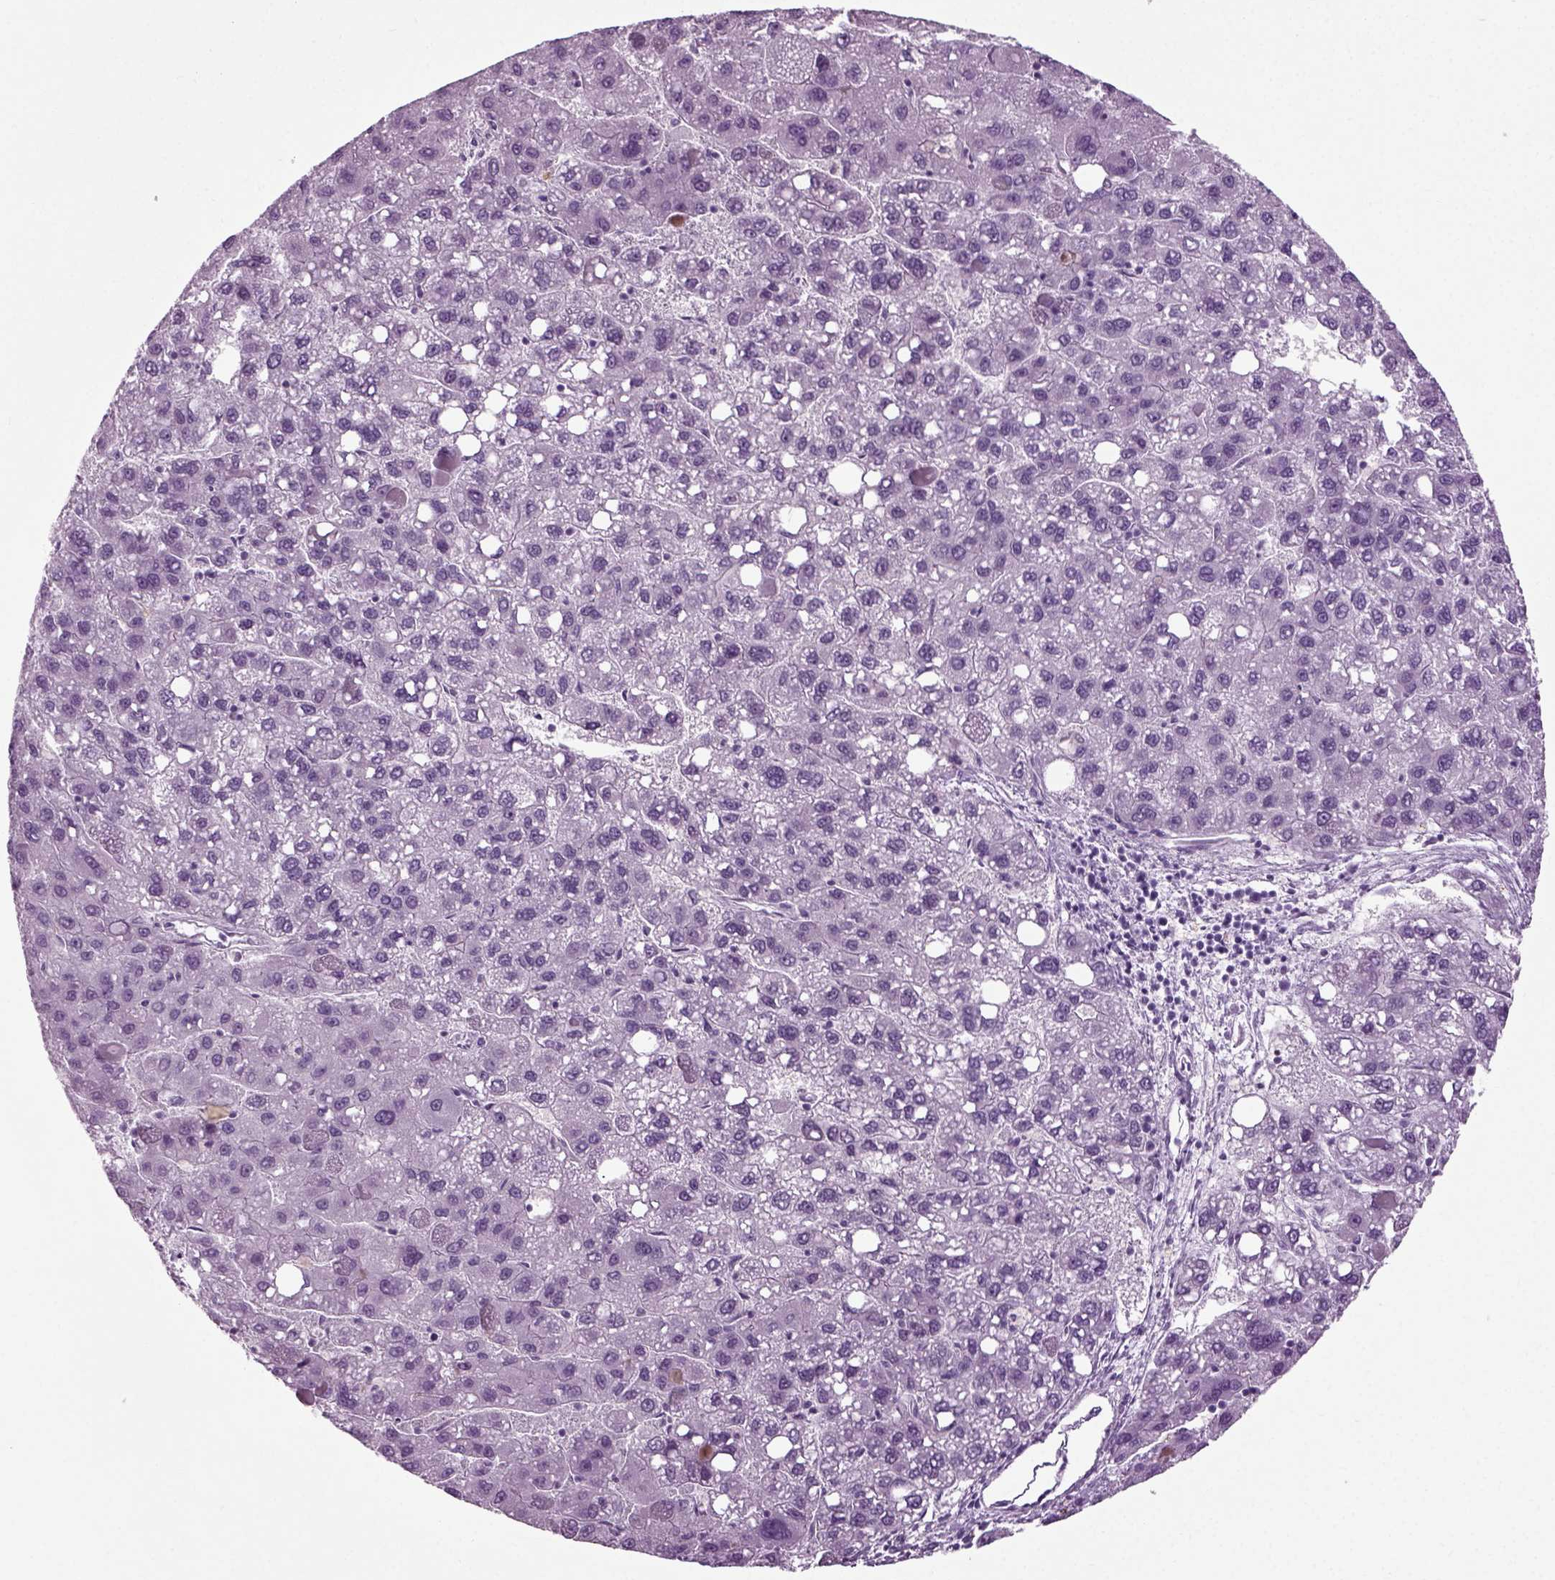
{"staining": {"intensity": "negative", "quantity": "none", "location": "none"}, "tissue": "liver cancer", "cell_type": "Tumor cells", "image_type": "cancer", "snomed": [{"axis": "morphology", "description": "Carcinoma, Hepatocellular, NOS"}, {"axis": "topography", "description": "Liver"}], "caption": "Liver cancer was stained to show a protein in brown. There is no significant staining in tumor cells.", "gene": "ZC2HC1C", "patient": {"sex": "female", "age": 82}}